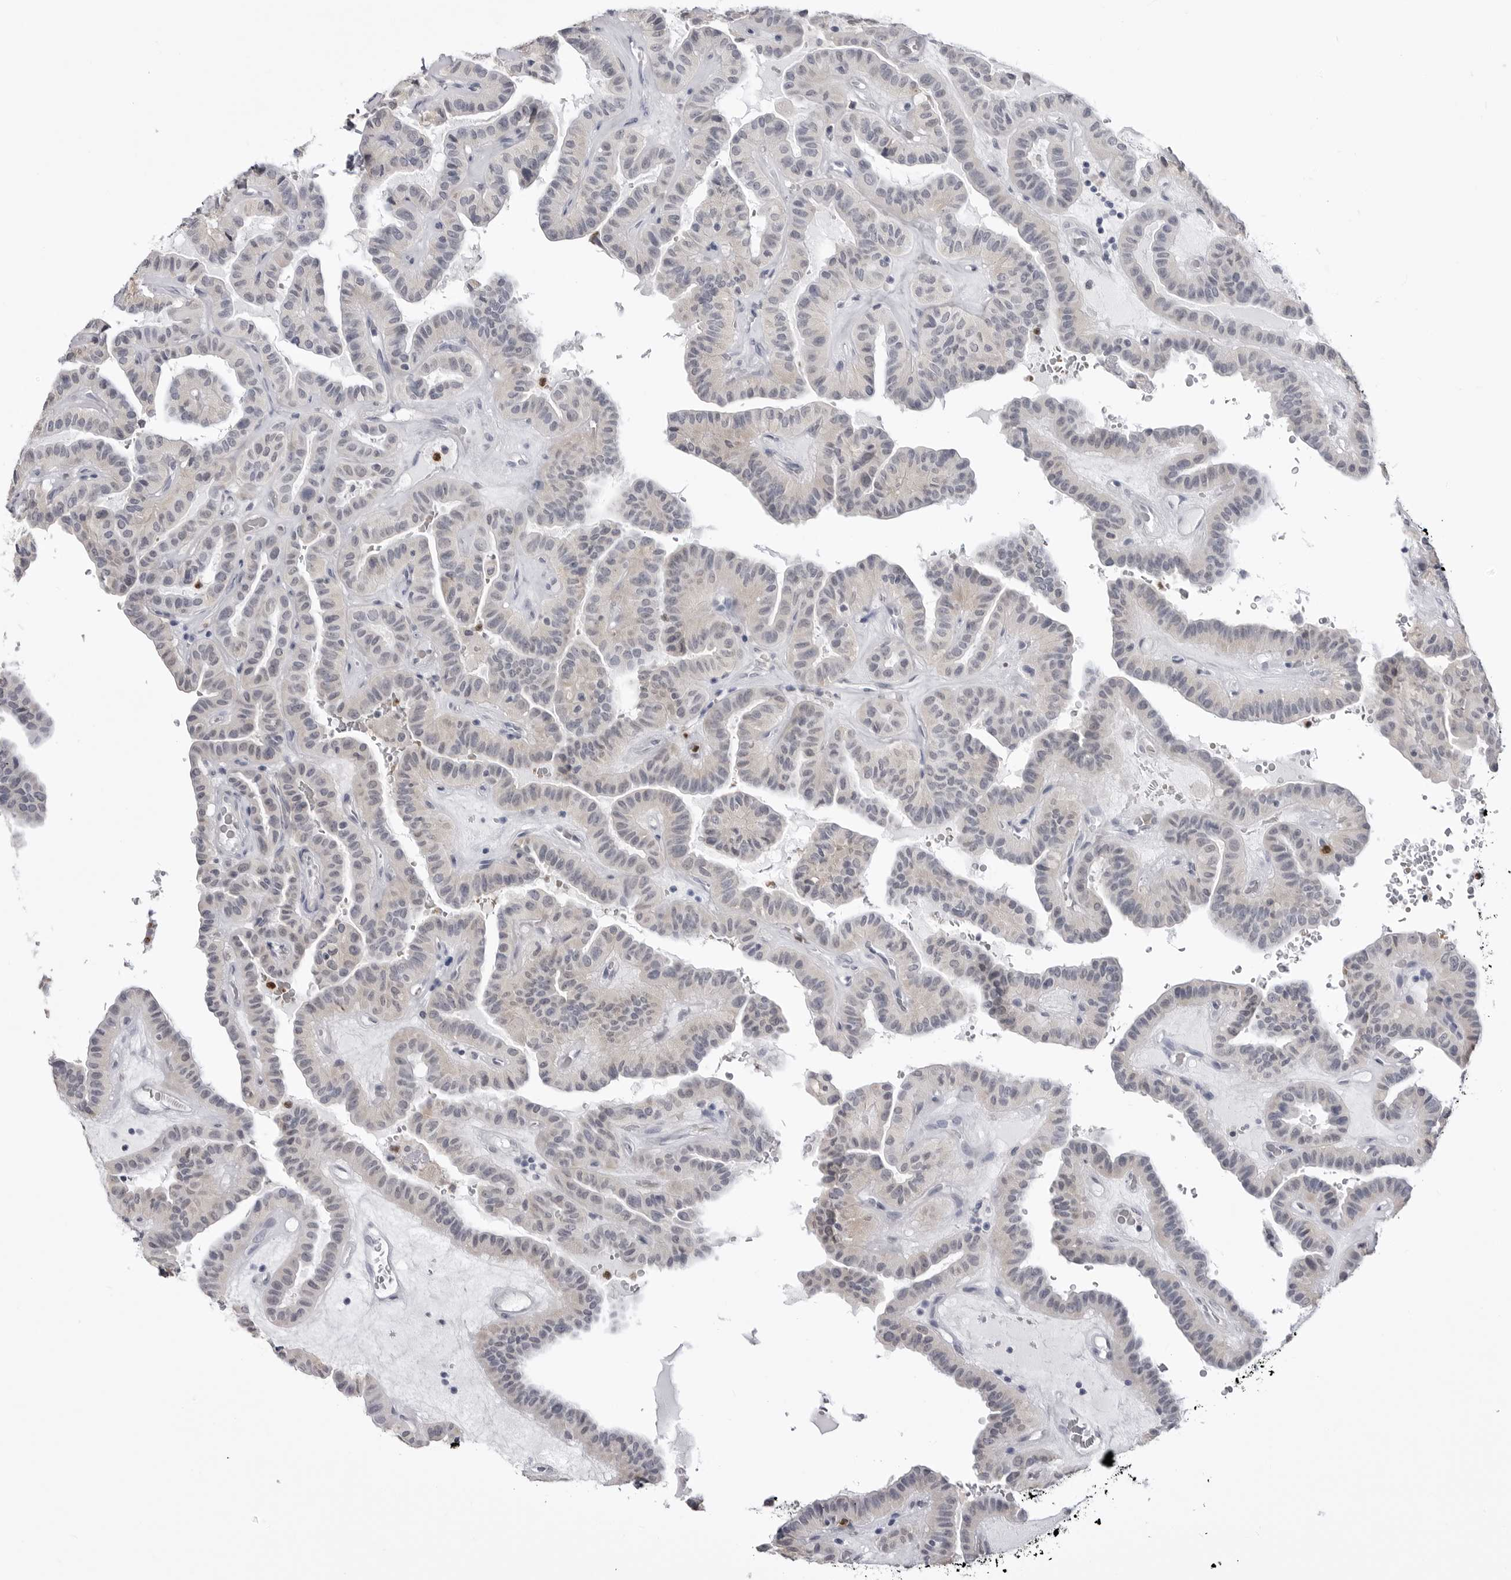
{"staining": {"intensity": "negative", "quantity": "none", "location": "none"}, "tissue": "thyroid cancer", "cell_type": "Tumor cells", "image_type": "cancer", "snomed": [{"axis": "morphology", "description": "Papillary adenocarcinoma, NOS"}, {"axis": "topography", "description": "Thyroid gland"}], "caption": "This is an IHC histopathology image of human papillary adenocarcinoma (thyroid). There is no expression in tumor cells.", "gene": "STAP2", "patient": {"sex": "male", "age": 77}}